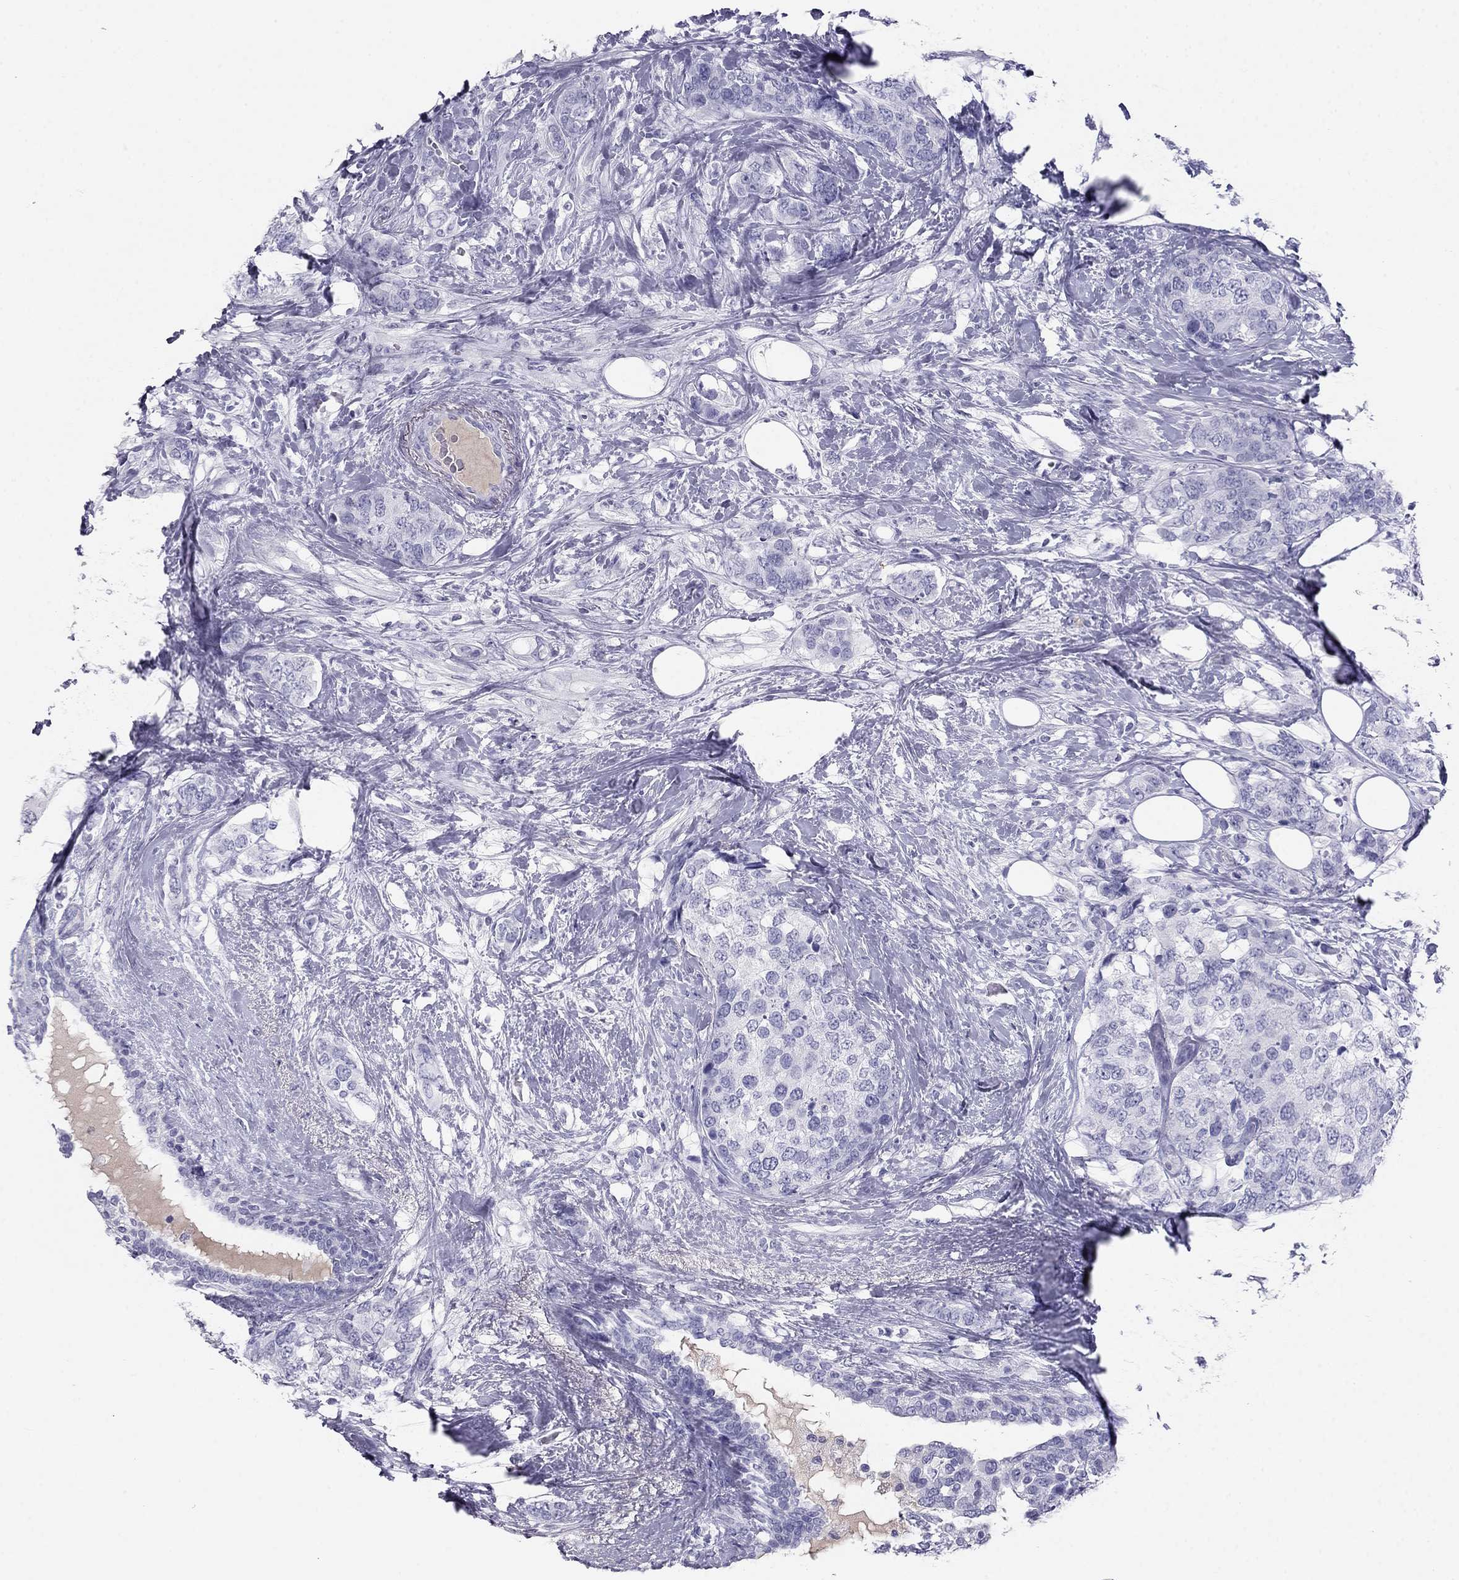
{"staining": {"intensity": "negative", "quantity": "none", "location": "none"}, "tissue": "breast cancer", "cell_type": "Tumor cells", "image_type": "cancer", "snomed": [{"axis": "morphology", "description": "Lobular carcinoma"}, {"axis": "topography", "description": "Breast"}], "caption": "Breast cancer was stained to show a protein in brown. There is no significant staining in tumor cells.", "gene": "KLRG1", "patient": {"sex": "female", "age": 59}}